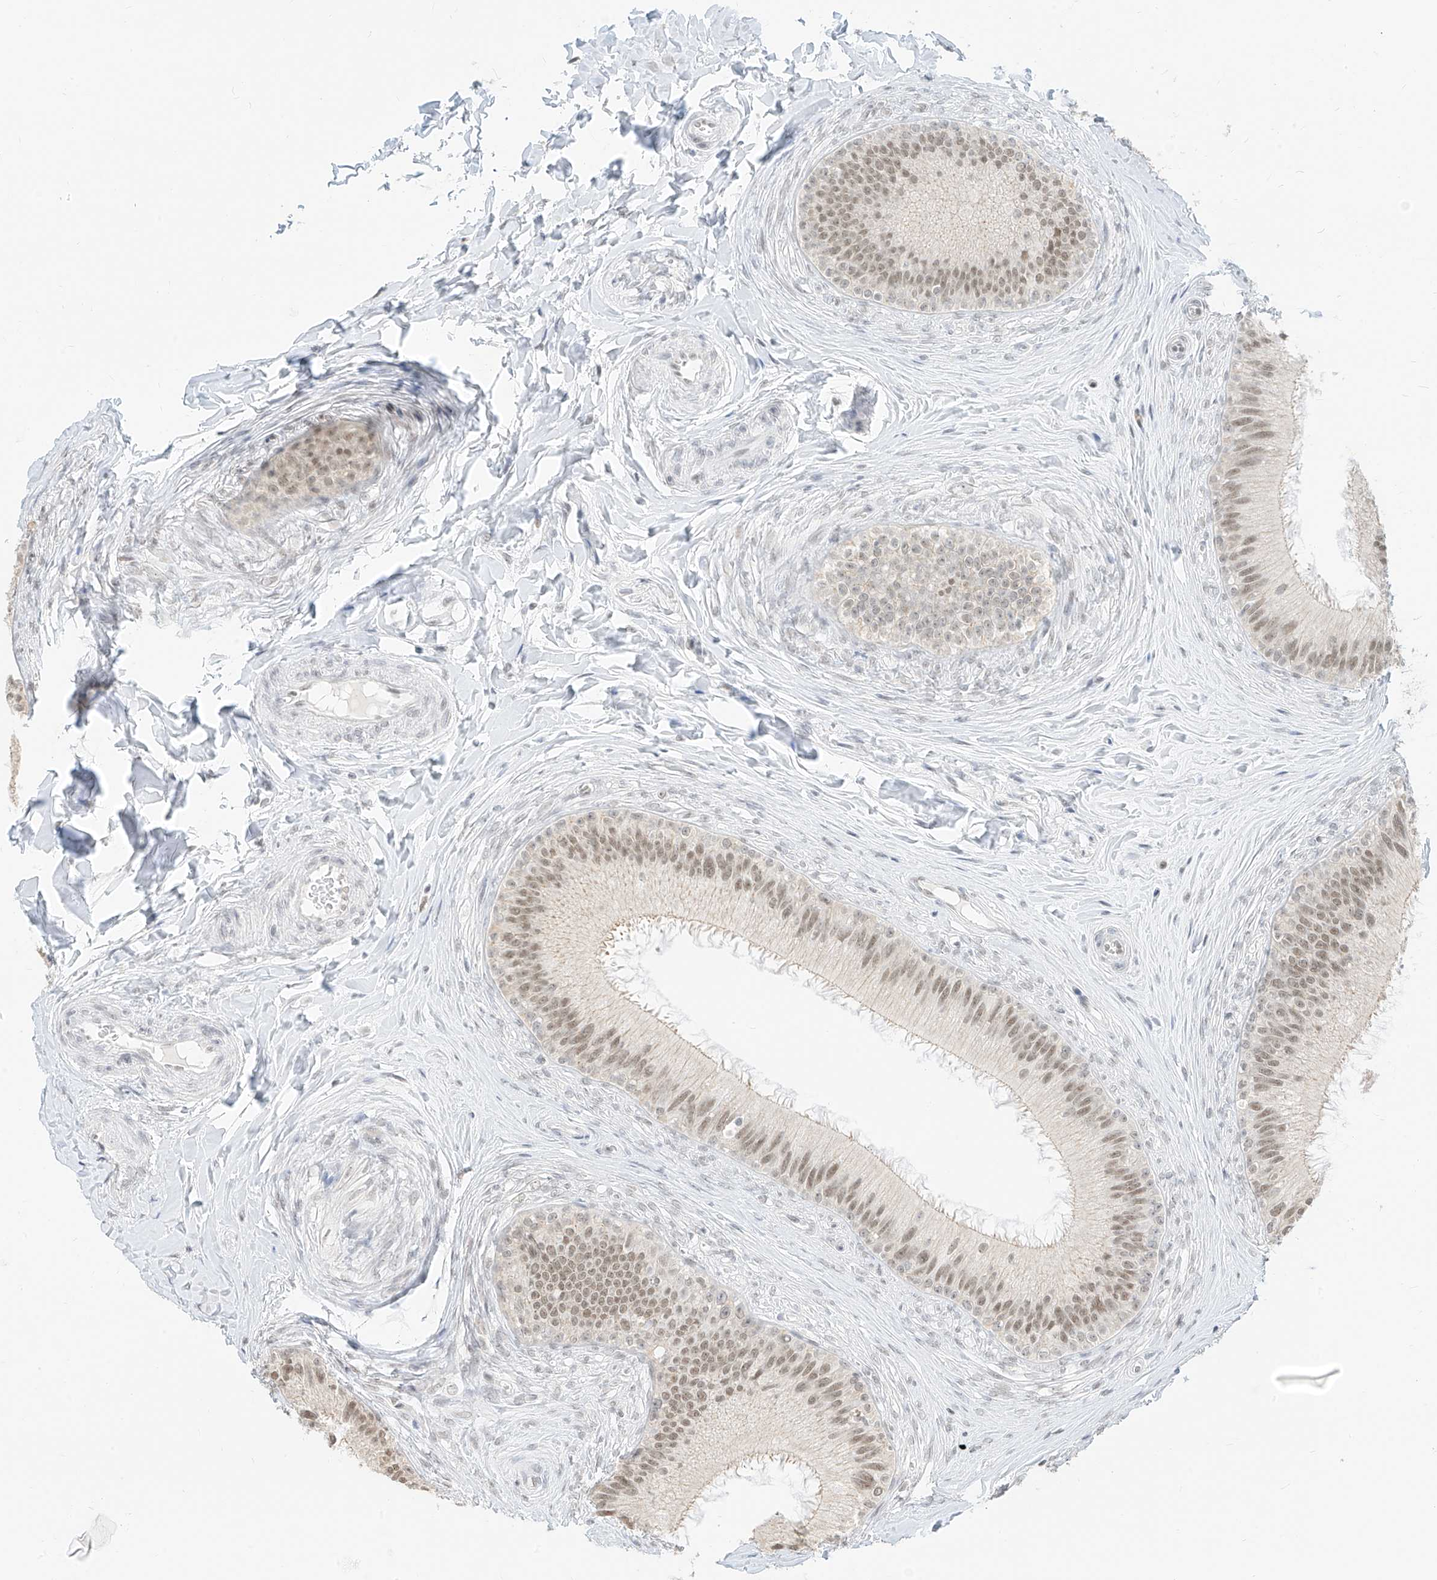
{"staining": {"intensity": "moderate", "quantity": ">75%", "location": "cytoplasmic/membranous,nuclear"}, "tissue": "epididymis", "cell_type": "Glandular cells", "image_type": "normal", "snomed": [{"axis": "morphology", "description": "Normal tissue, NOS"}, {"axis": "topography", "description": "Epididymis"}], "caption": "Approximately >75% of glandular cells in normal human epididymis display moderate cytoplasmic/membranous,nuclear protein positivity as visualized by brown immunohistochemical staining.", "gene": "SUPT5H", "patient": {"sex": "male", "age": 27}}